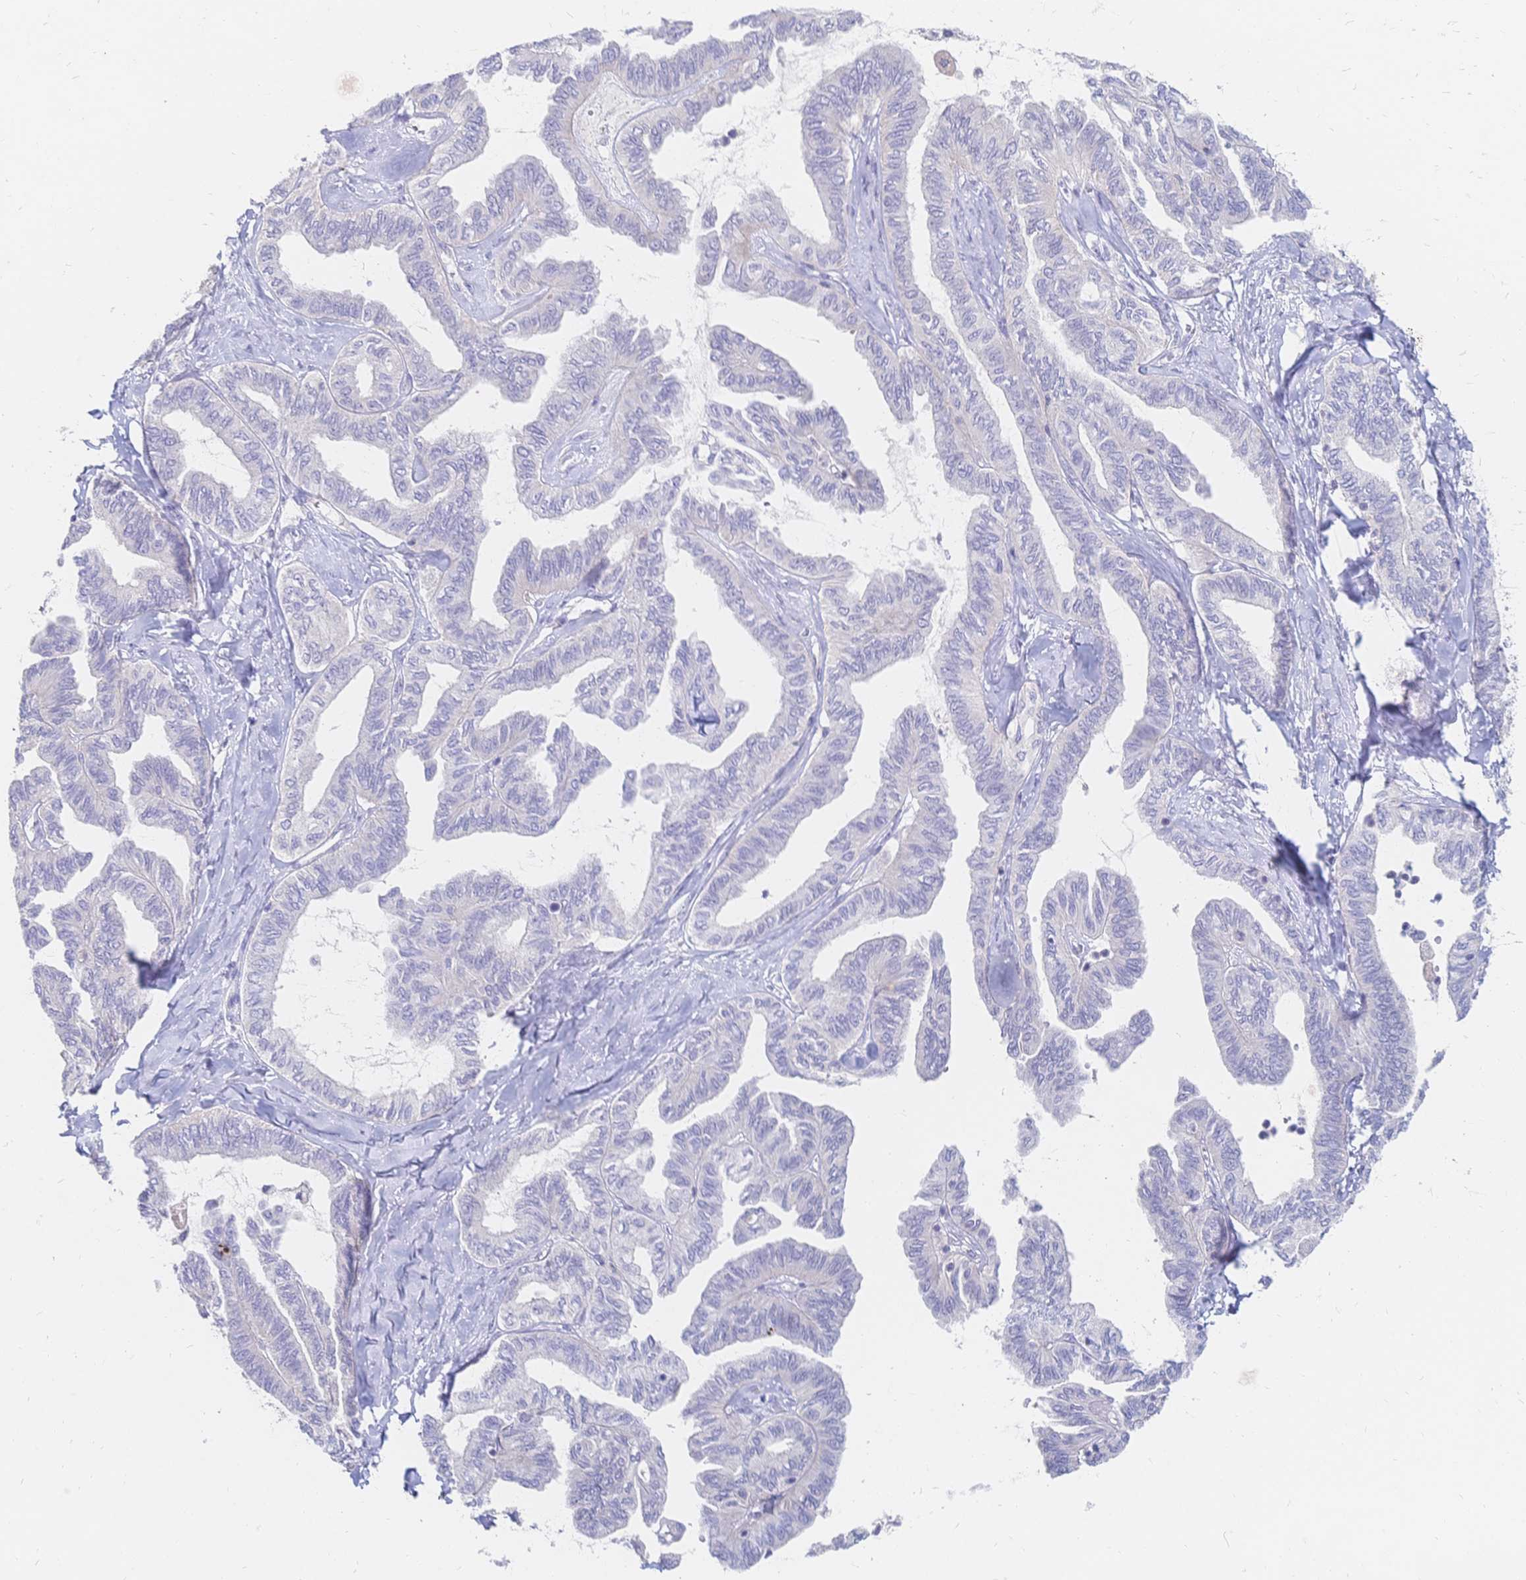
{"staining": {"intensity": "negative", "quantity": "none", "location": "none"}, "tissue": "ovarian cancer", "cell_type": "Tumor cells", "image_type": "cancer", "snomed": [{"axis": "morphology", "description": "Carcinoma, endometroid"}, {"axis": "topography", "description": "Ovary"}], "caption": "High power microscopy image of an immunohistochemistry histopathology image of ovarian cancer, revealing no significant expression in tumor cells.", "gene": "VWC2L", "patient": {"sex": "female", "age": 70}}